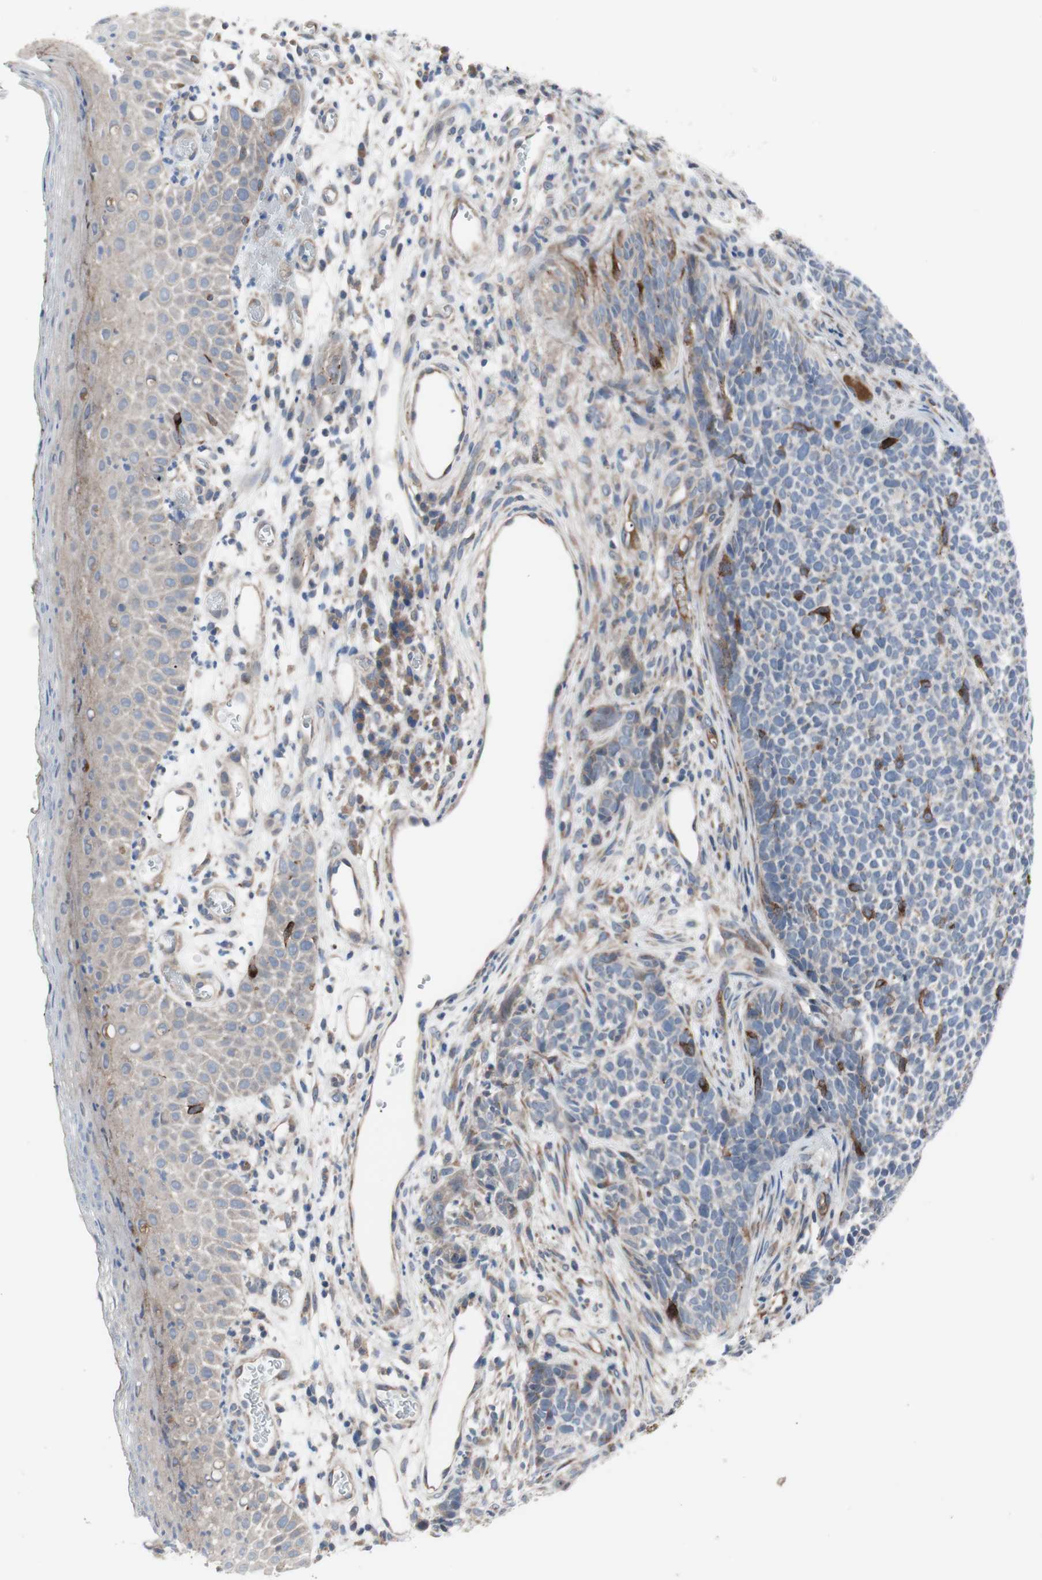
{"staining": {"intensity": "negative", "quantity": "none", "location": "none"}, "tissue": "skin cancer", "cell_type": "Tumor cells", "image_type": "cancer", "snomed": [{"axis": "morphology", "description": "Basal cell carcinoma"}, {"axis": "topography", "description": "Skin"}], "caption": "Skin cancer was stained to show a protein in brown. There is no significant positivity in tumor cells.", "gene": "KANSL1", "patient": {"sex": "female", "age": 84}}